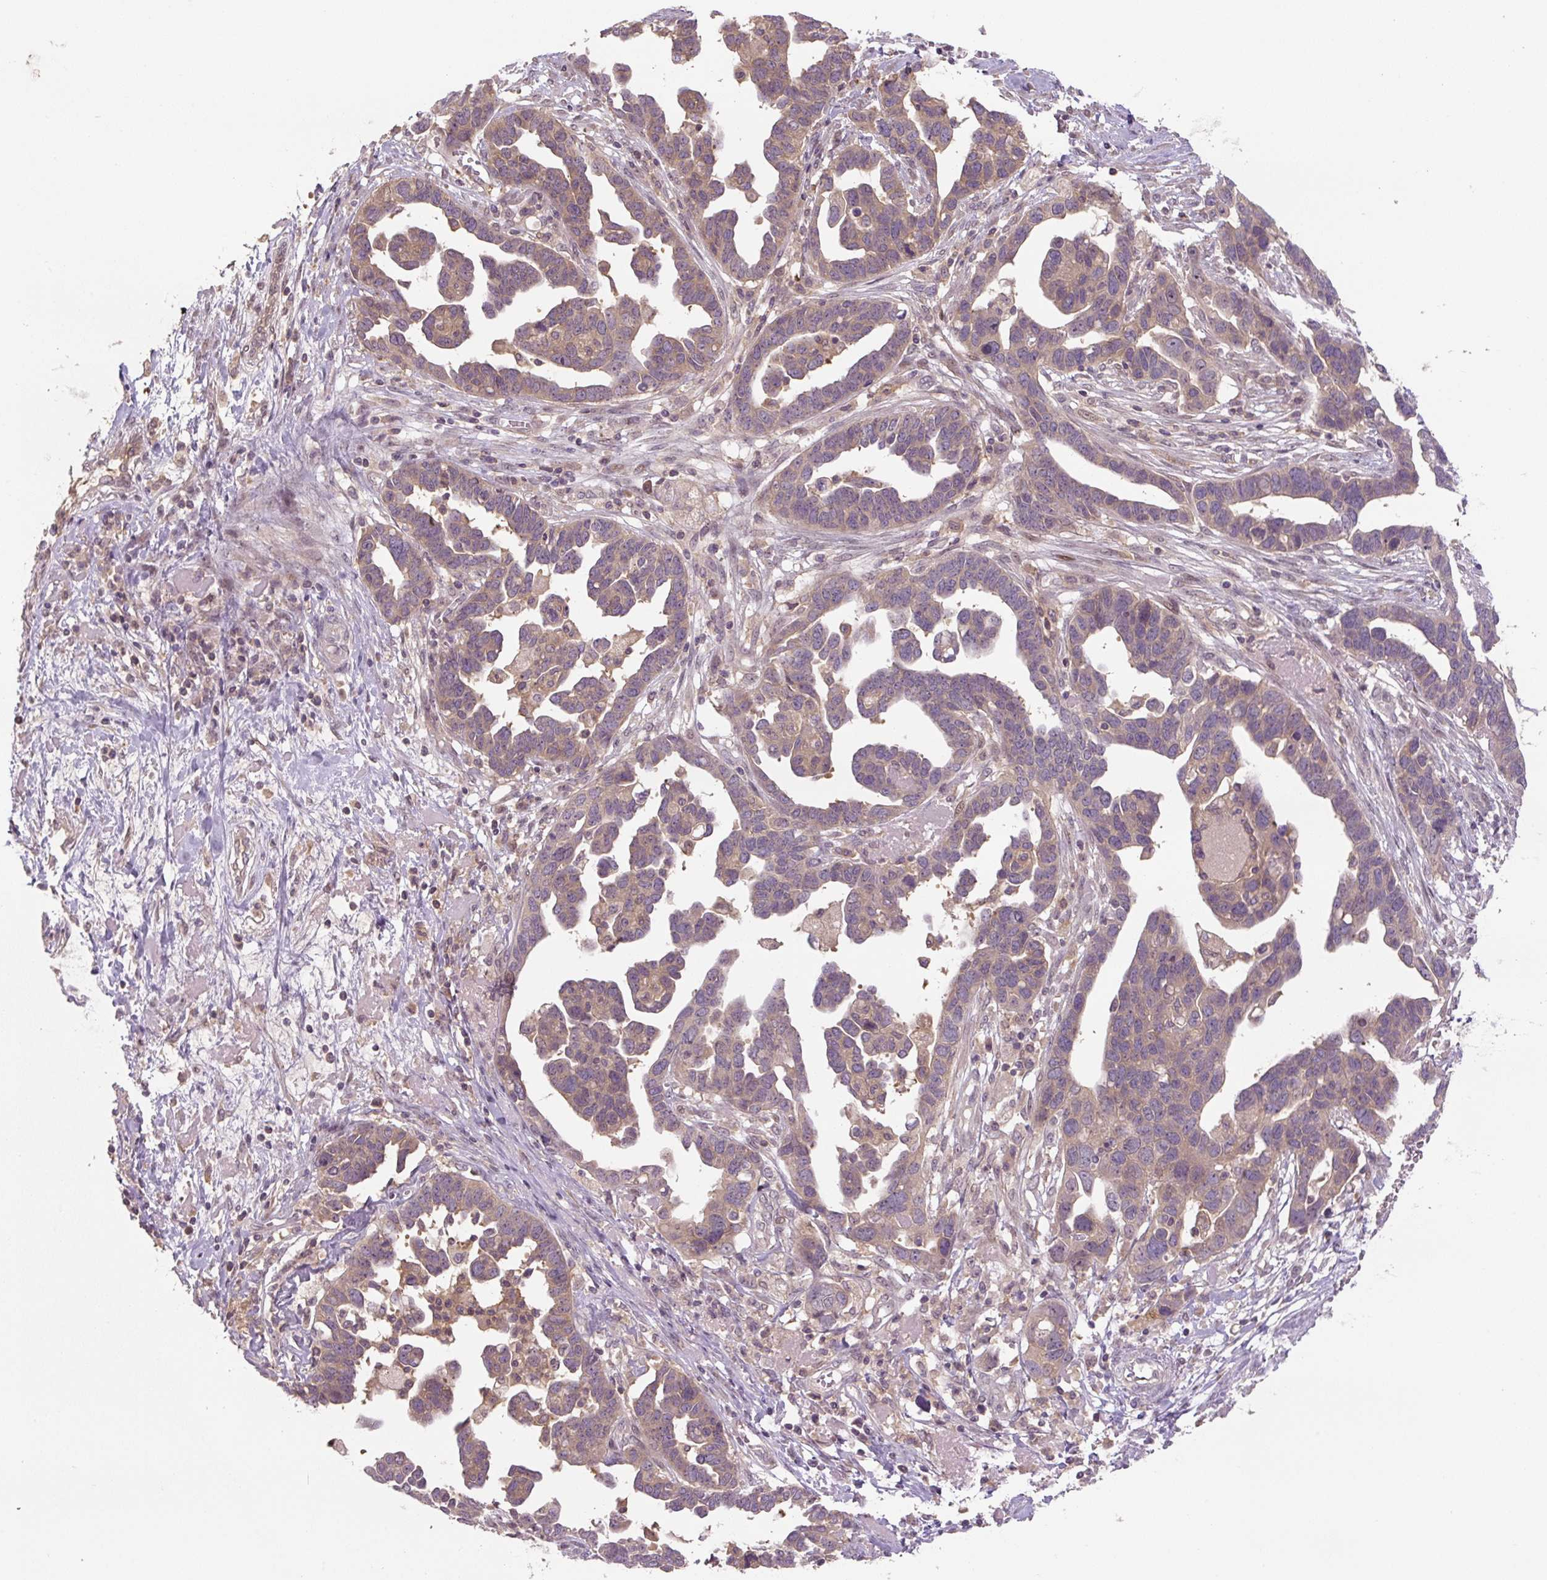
{"staining": {"intensity": "weak", "quantity": "25%-75%", "location": "cytoplasmic/membranous"}, "tissue": "ovarian cancer", "cell_type": "Tumor cells", "image_type": "cancer", "snomed": [{"axis": "morphology", "description": "Cystadenocarcinoma, serous, NOS"}, {"axis": "topography", "description": "Ovary"}], "caption": "Protein expression analysis of human ovarian cancer (serous cystadenocarcinoma) reveals weak cytoplasmic/membranous expression in about 25%-75% of tumor cells. (Brightfield microscopy of DAB IHC at high magnification).", "gene": "C2orf73", "patient": {"sex": "female", "age": 54}}